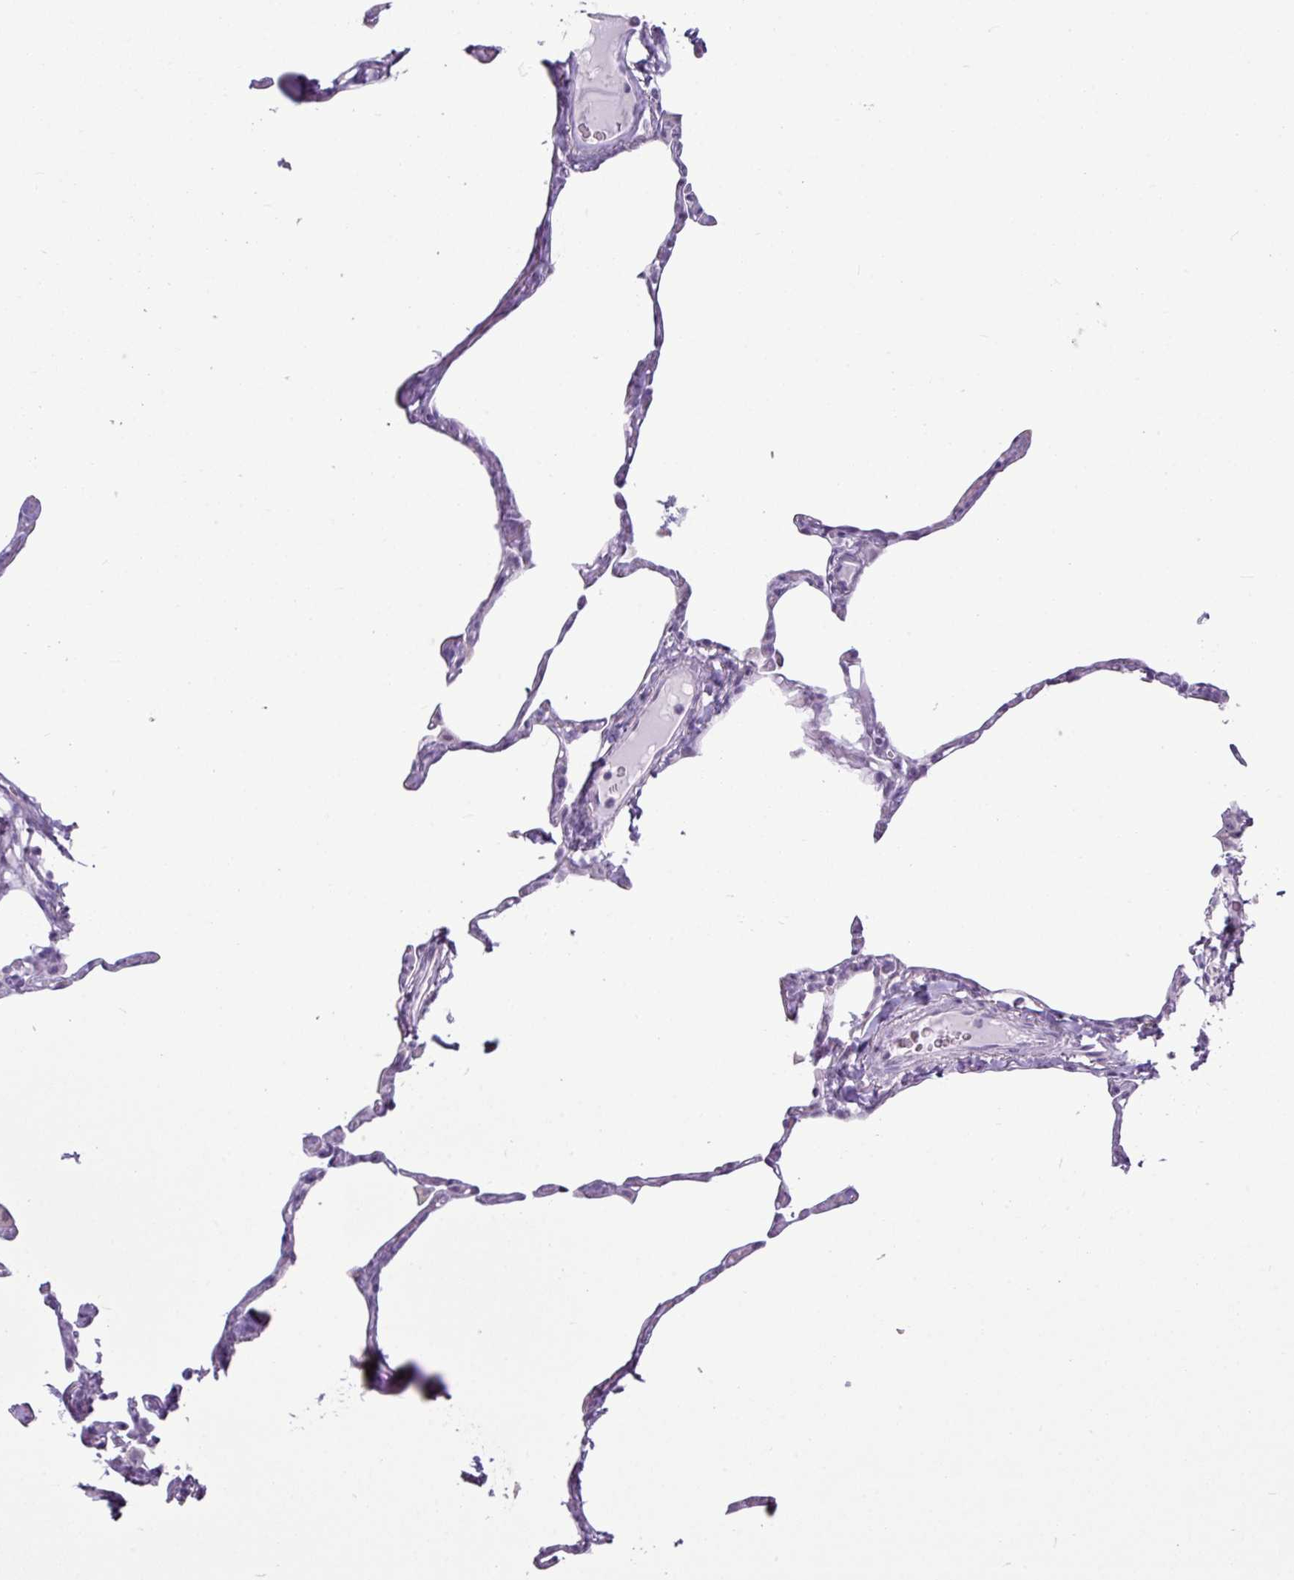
{"staining": {"intensity": "negative", "quantity": "none", "location": "none"}, "tissue": "lung", "cell_type": "Alveolar cells", "image_type": "normal", "snomed": [{"axis": "morphology", "description": "Normal tissue, NOS"}, {"axis": "topography", "description": "Lung"}], "caption": "Lung stained for a protein using immunohistochemistry (IHC) demonstrates no expression alveolar cells.", "gene": "AMY2A", "patient": {"sex": "male", "age": 65}}